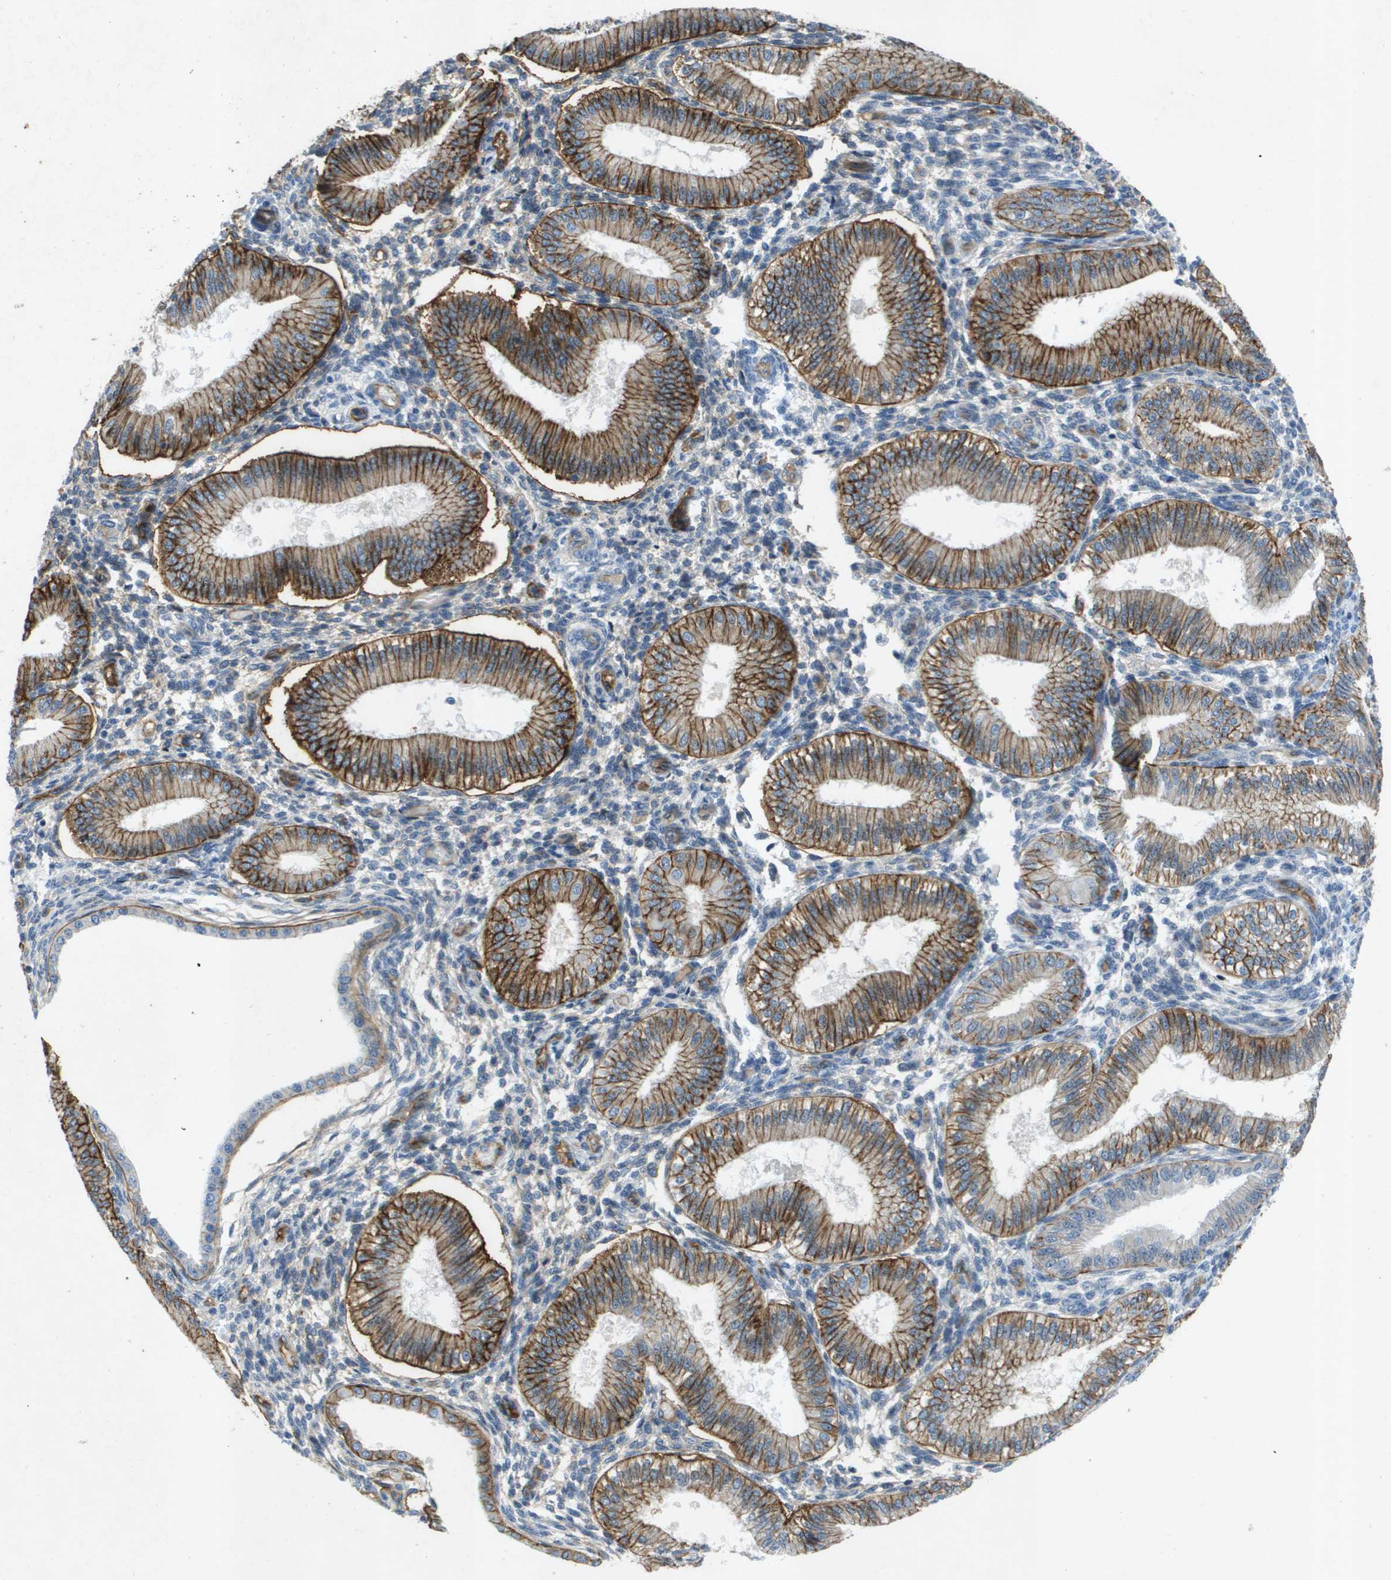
{"staining": {"intensity": "weak", "quantity": "25%-75%", "location": "cytoplasmic/membranous"}, "tissue": "endometrium", "cell_type": "Cells in endometrial stroma", "image_type": "normal", "snomed": [{"axis": "morphology", "description": "Normal tissue, NOS"}, {"axis": "topography", "description": "Endometrium"}], "caption": "High-magnification brightfield microscopy of unremarkable endometrium stained with DAB (3,3'-diaminobenzidine) (brown) and counterstained with hematoxylin (blue). cells in endometrial stroma exhibit weak cytoplasmic/membranous expression is present in about25%-75% of cells.", "gene": "ITGA6", "patient": {"sex": "female", "age": 39}}